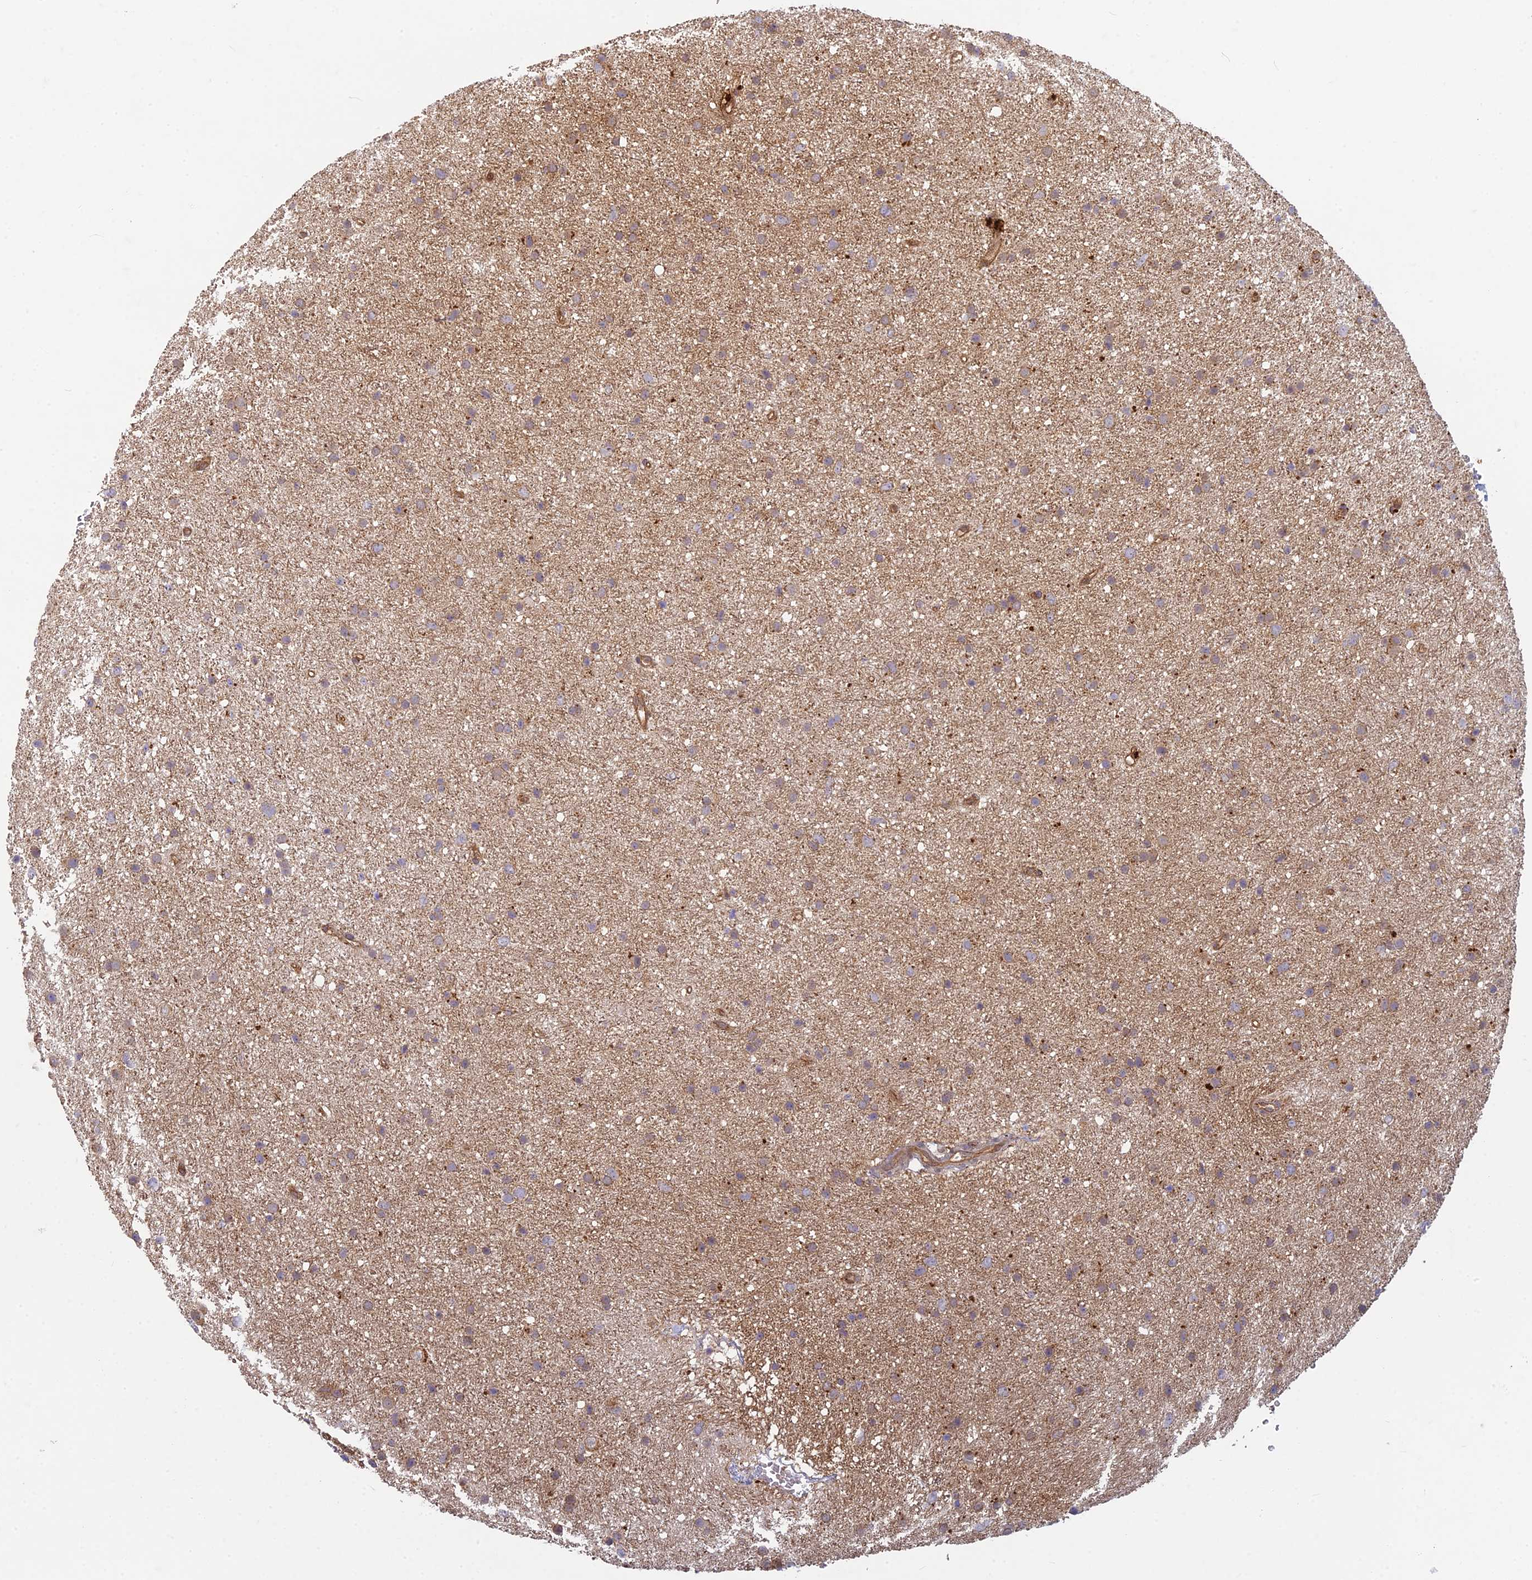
{"staining": {"intensity": "moderate", "quantity": "25%-75%", "location": "cytoplasmic/membranous"}, "tissue": "glioma", "cell_type": "Tumor cells", "image_type": "cancer", "snomed": [{"axis": "morphology", "description": "Glioma, malignant, Low grade"}, {"axis": "topography", "description": "Cerebral cortex"}], "caption": "Protein staining of malignant glioma (low-grade) tissue reveals moderate cytoplasmic/membranous positivity in approximately 25%-75% of tumor cells. (Brightfield microscopy of DAB IHC at high magnification).", "gene": "TCF25", "patient": {"sex": "female", "age": 39}}